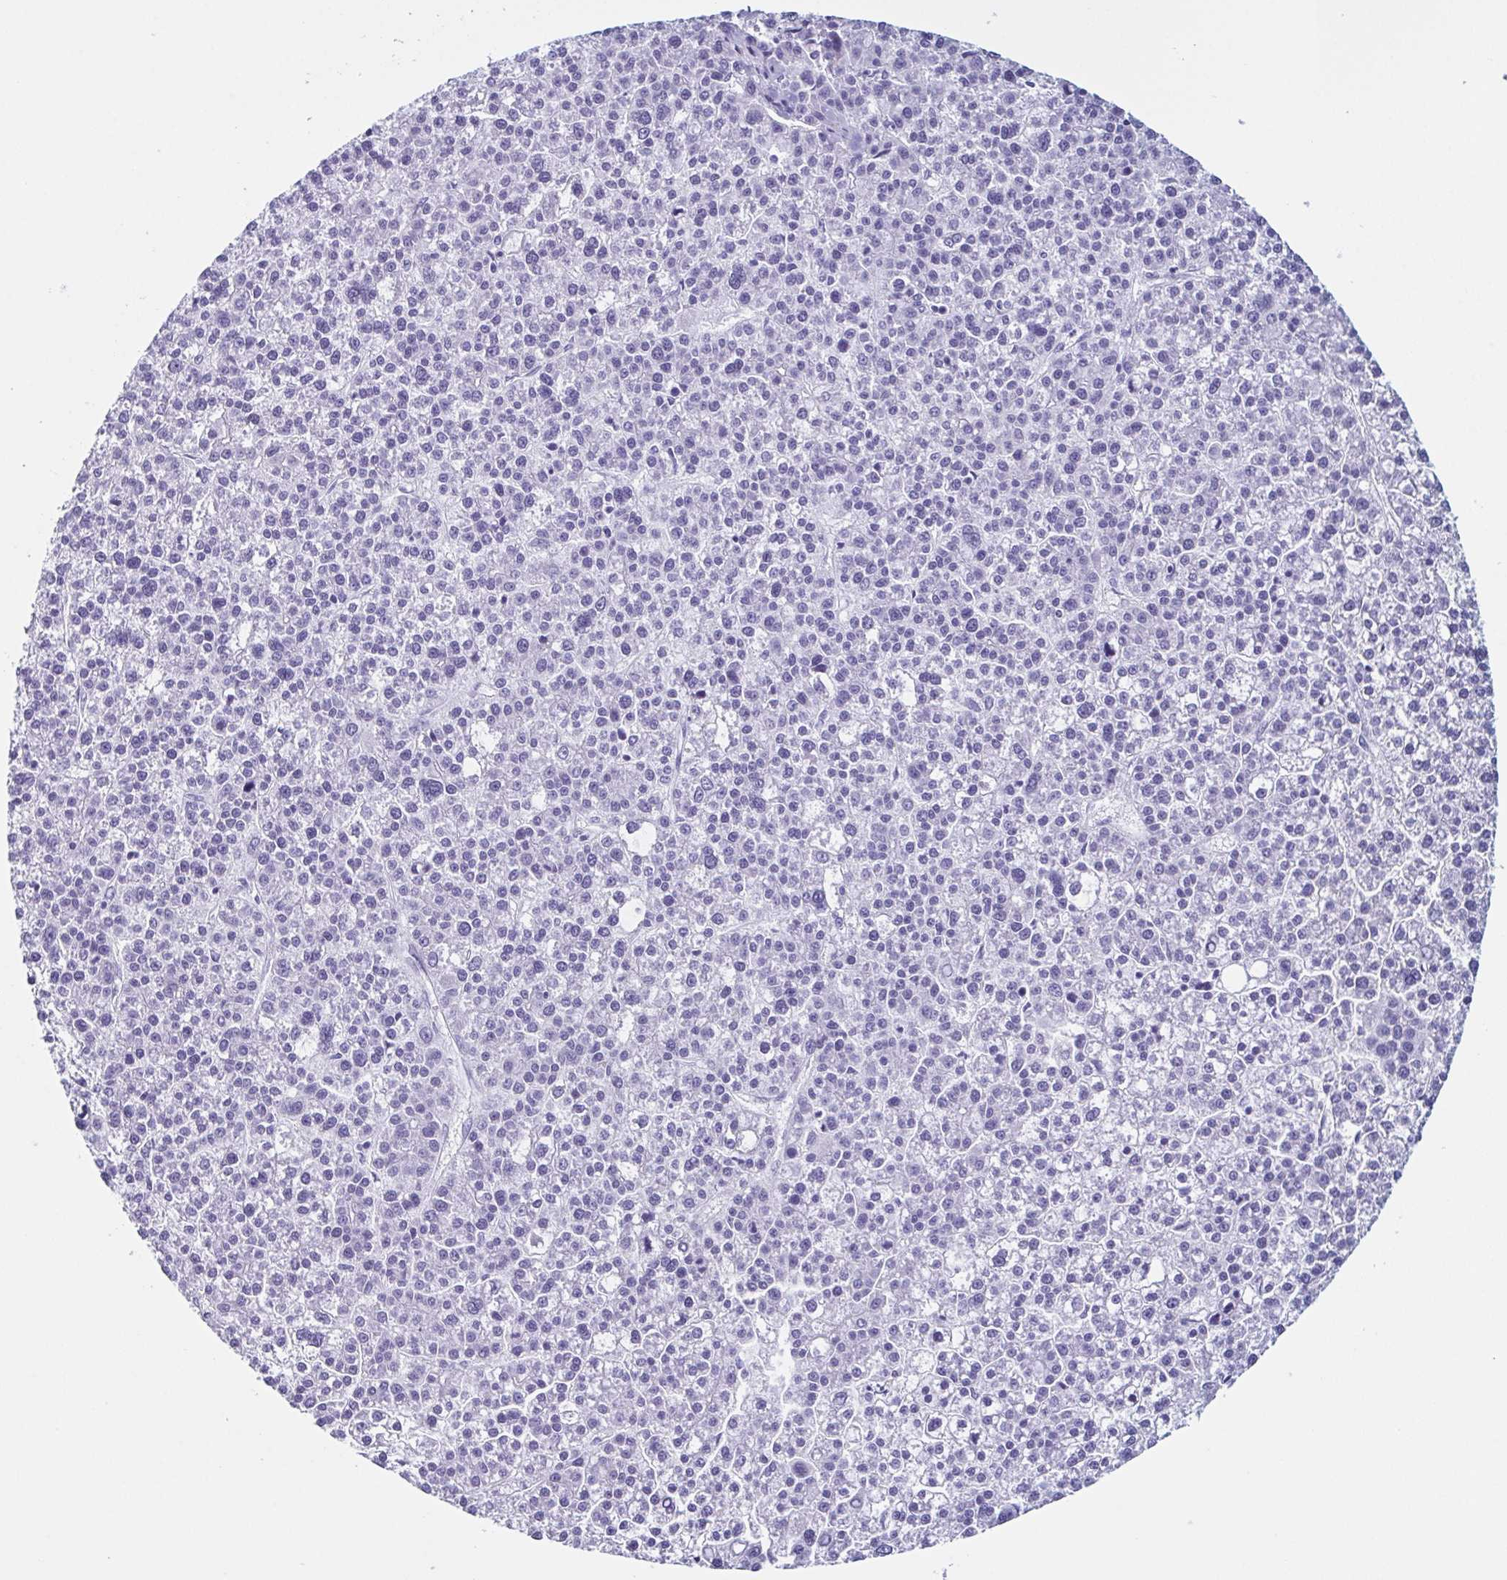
{"staining": {"intensity": "negative", "quantity": "none", "location": "none"}, "tissue": "liver cancer", "cell_type": "Tumor cells", "image_type": "cancer", "snomed": [{"axis": "morphology", "description": "Carcinoma, Hepatocellular, NOS"}, {"axis": "topography", "description": "Liver"}], "caption": "The immunohistochemistry image has no significant positivity in tumor cells of liver cancer (hepatocellular carcinoma) tissue.", "gene": "ENKUR", "patient": {"sex": "female", "age": 58}}